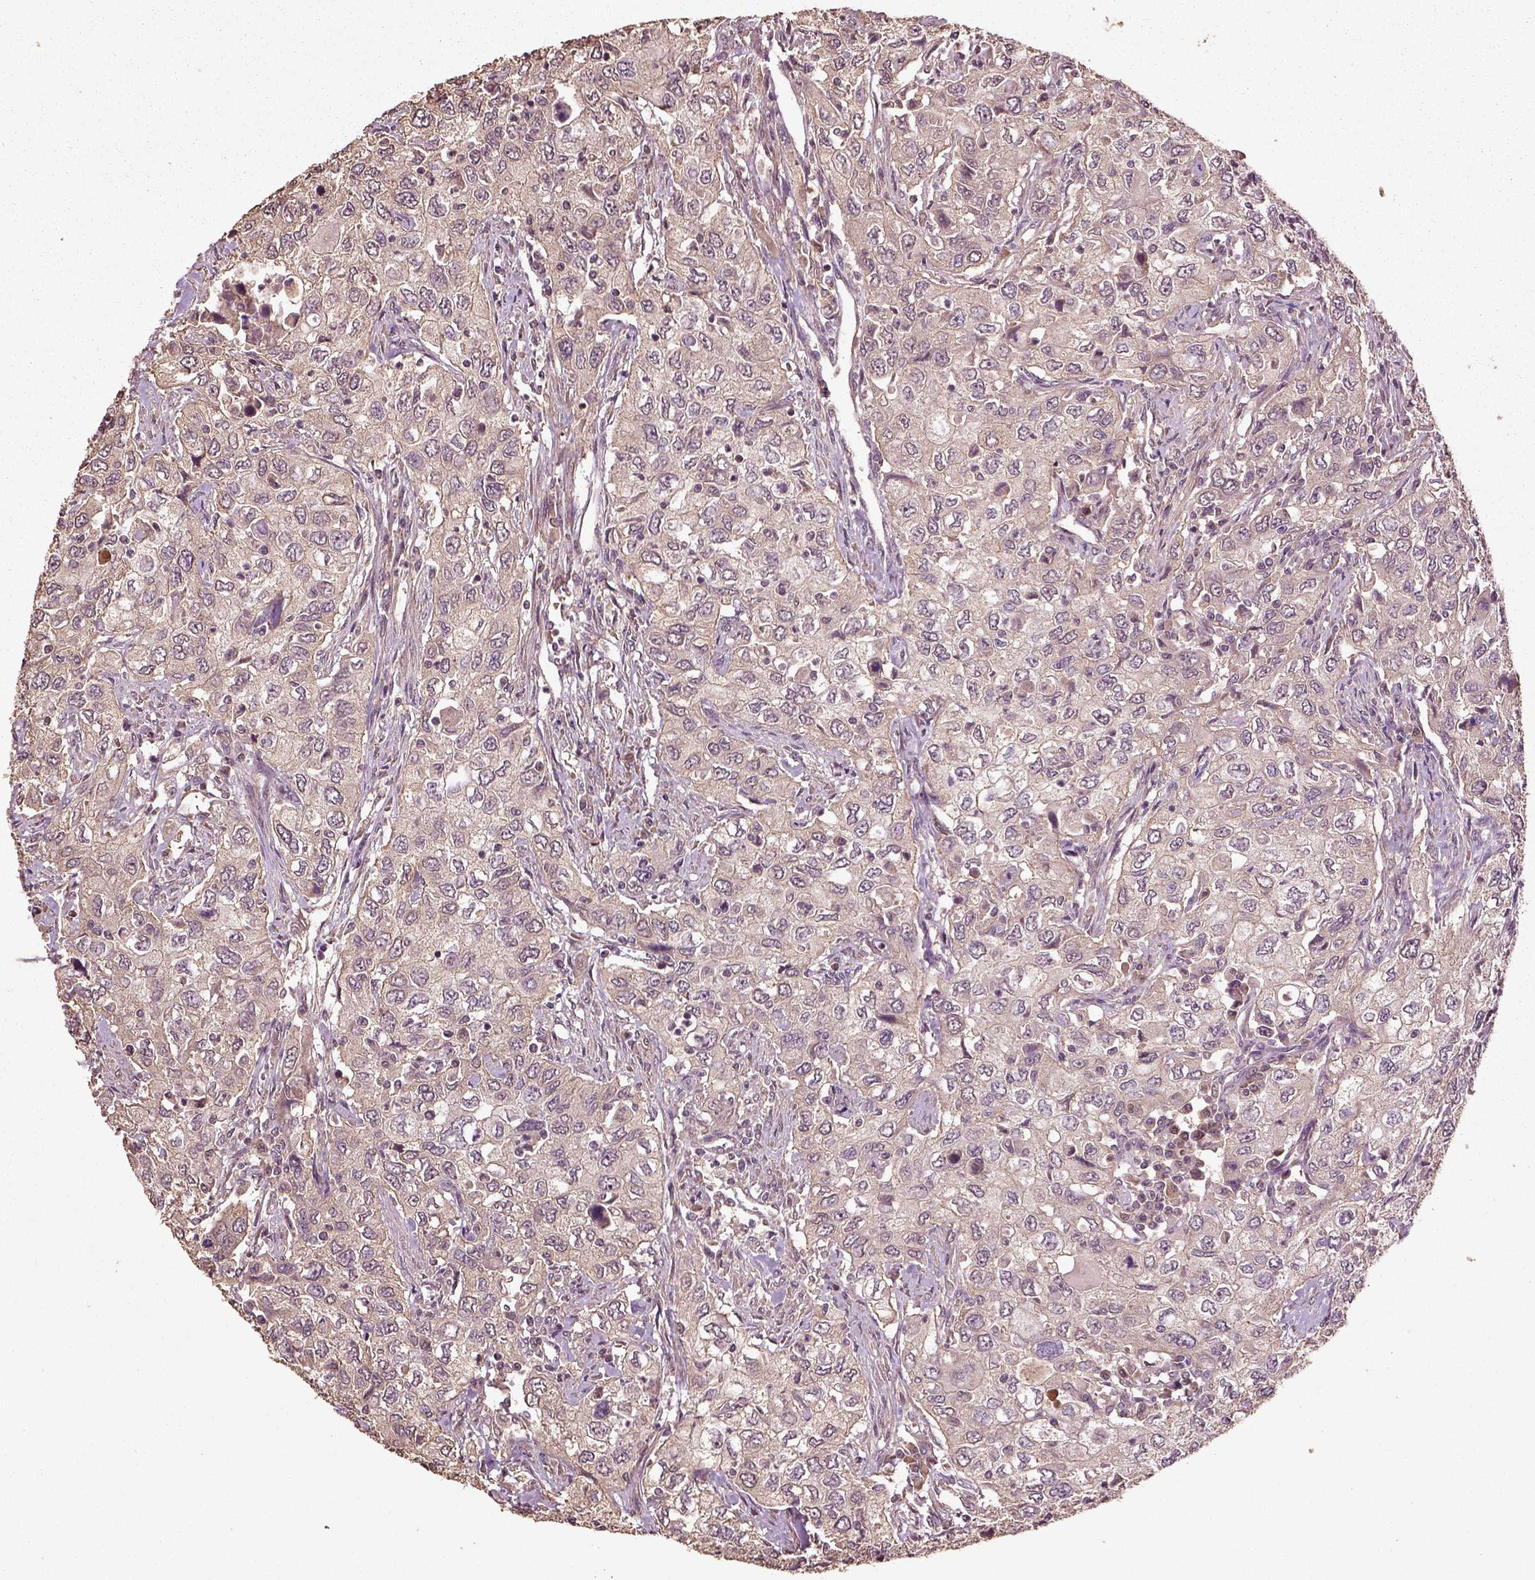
{"staining": {"intensity": "weak", "quantity": ">75%", "location": "cytoplasmic/membranous"}, "tissue": "urothelial cancer", "cell_type": "Tumor cells", "image_type": "cancer", "snomed": [{"axis": "morphology", "description": "Urothelial carcinoma, High grade"}, {"axis": "topography", "description": "Urinary bladder"}], "caption": "A micrograph showing weak cytoplasmic/membranous expression in approximately >75% of tumor cells in urothelial cancer, as visualized by brown immunohistochemical staining.", "gene": "ERV3-1", "patient": {"sex": "male", "age": 76}}